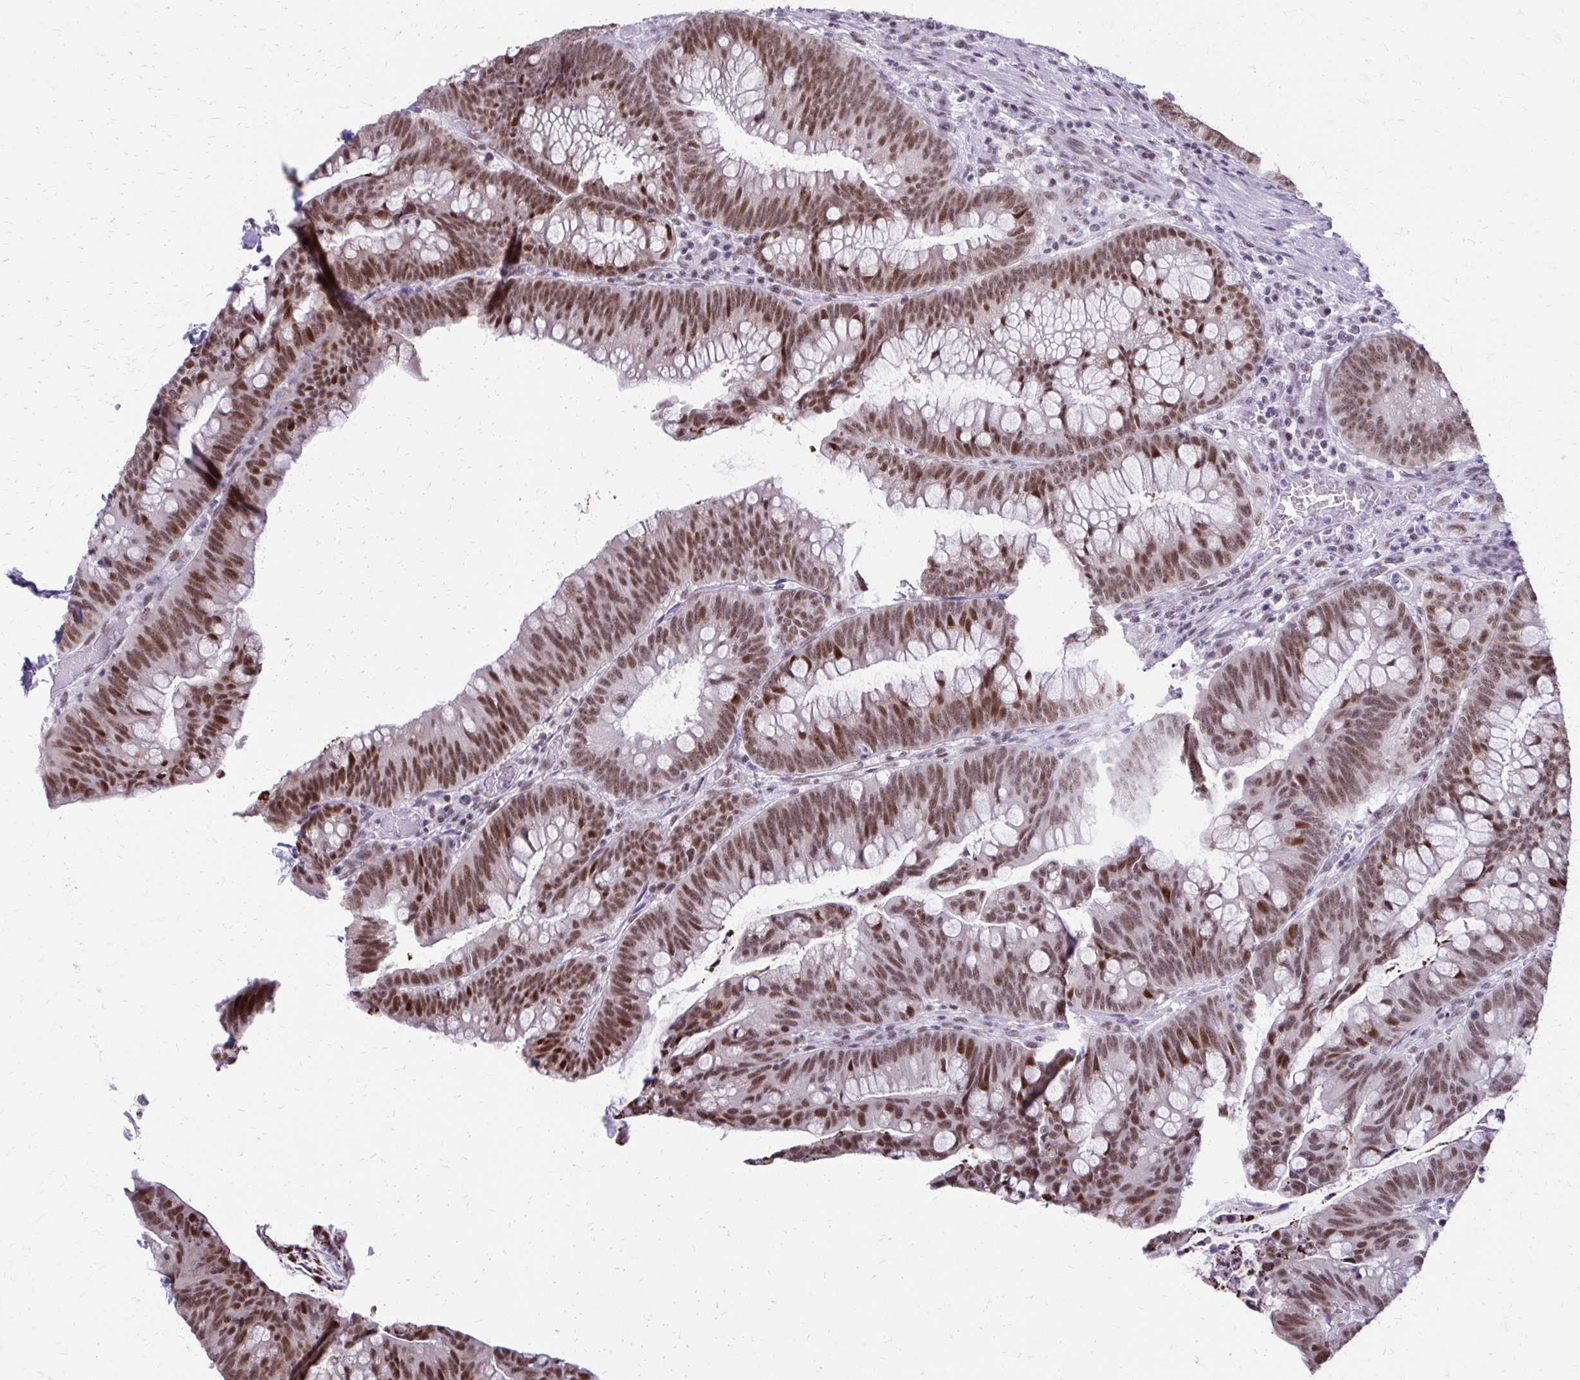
{"staining": {"intensity": "moderate", "quantity": ">75%", "location": "nuclear"}, "tissue": "colorectal cancer", "cell_type": "Tumor cells", "image_type": "cancer", "snomed": [{"axis": "morphology", "description": "Adenocarcinoma, NOS"}, {"axis": "topography", "description": "Colon"}], "caption": "An image of human colorectal adenocarcinoma stained for a protein reveals moderate nuclear brown staining in tumor cells.", "gene": "SS18", "patient": {"sex": "male", "age": 62}}